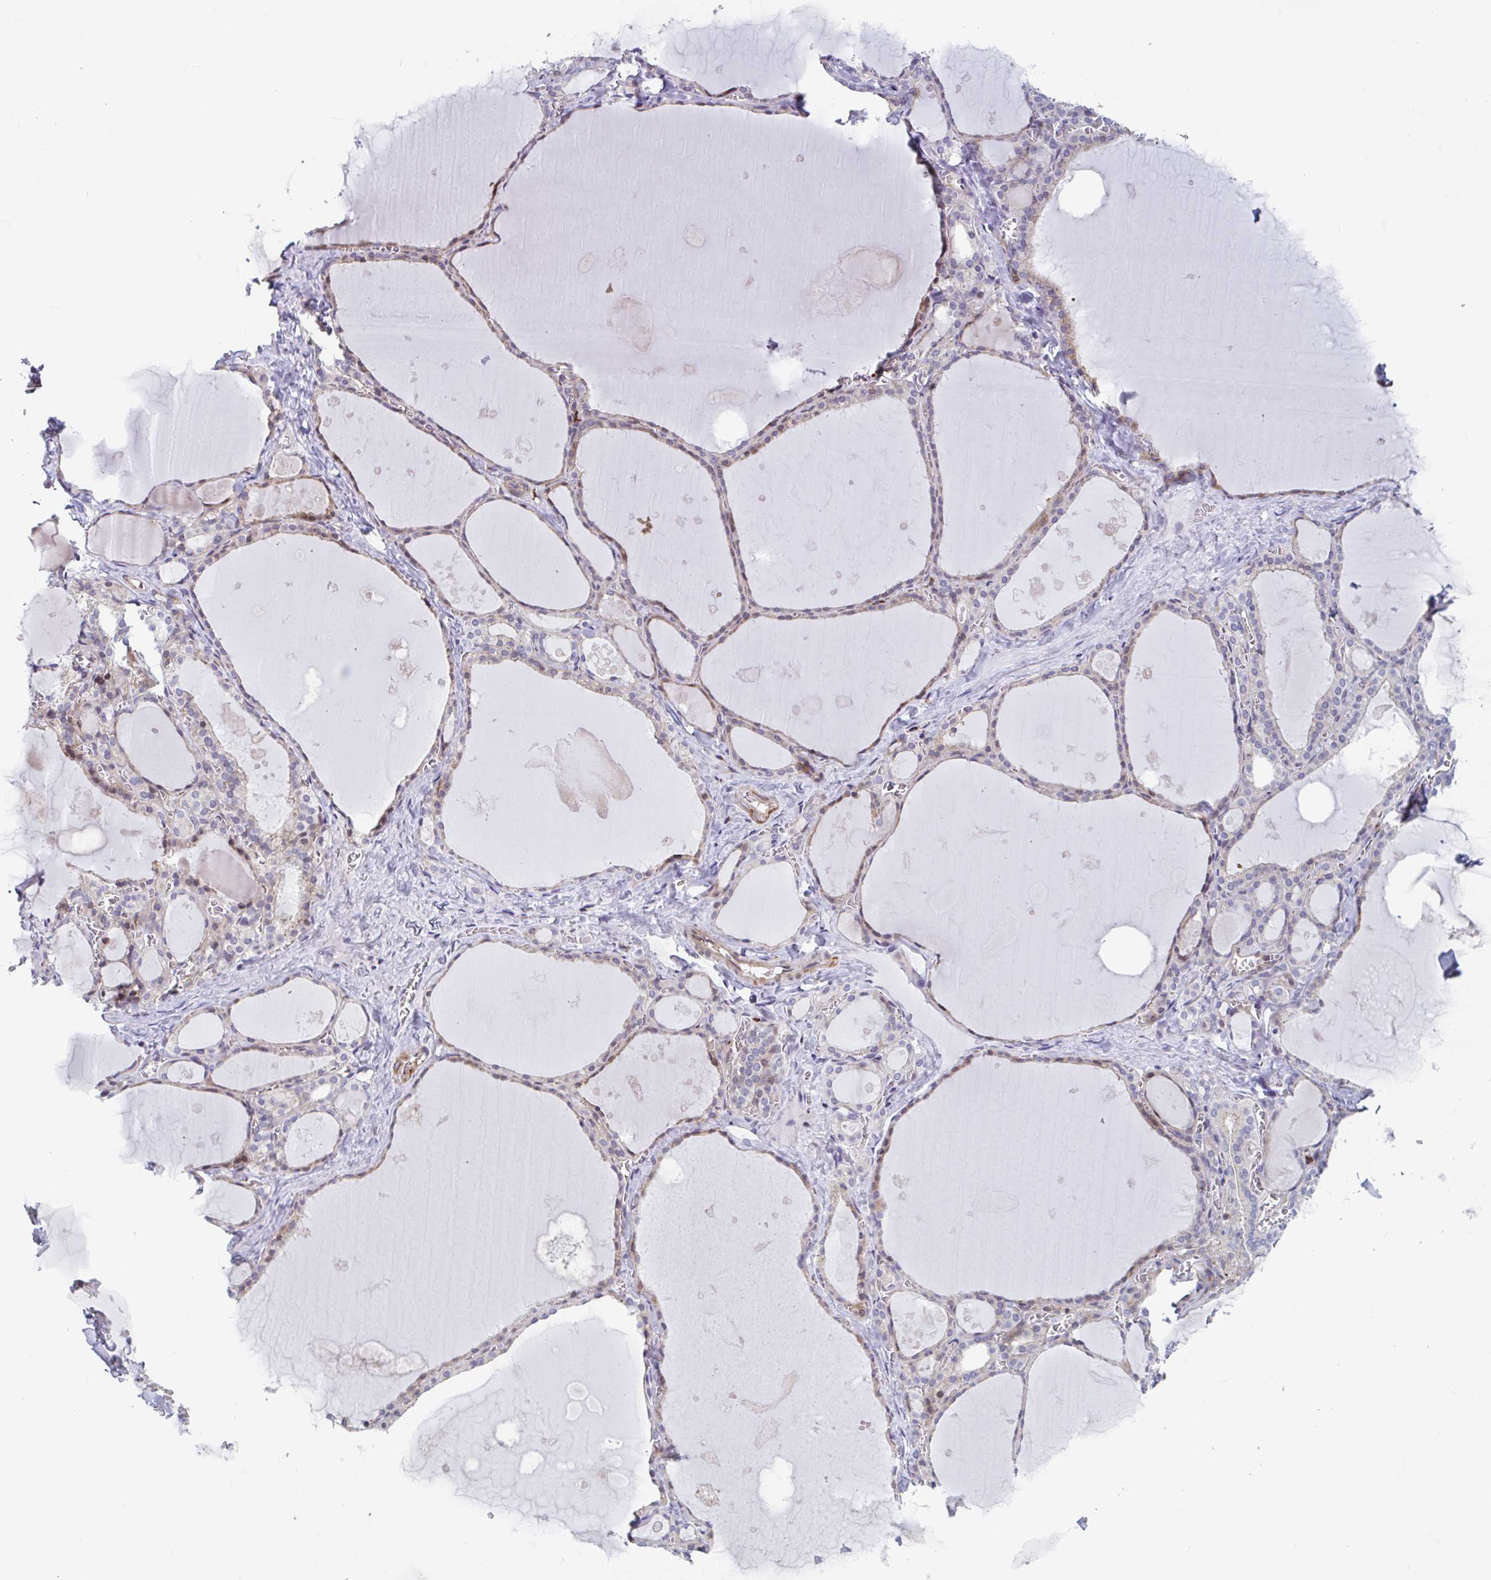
{"staining": {"intensity": "moderate", "quantity": "25%-75%", "location": "cytoplasmic/membranous"}, "tissue": "thyroid gland", "cell_type": "Glandular cells", "image_type": "normal", "snomed": [{"axis": "morphology", "description": "Normal tissue, NOS"}, {"axis": "topography", "description": "Thyroid gland"}], "caption": "This photomicrograph shows IHC staining of unremarkable human thyroid gland, with medium moderate cytoplasmic/membranous positivity in about 25%-75% of glandular cells.", "gene": "DUXA", "patient": {"sex": "male", "age": 56}}